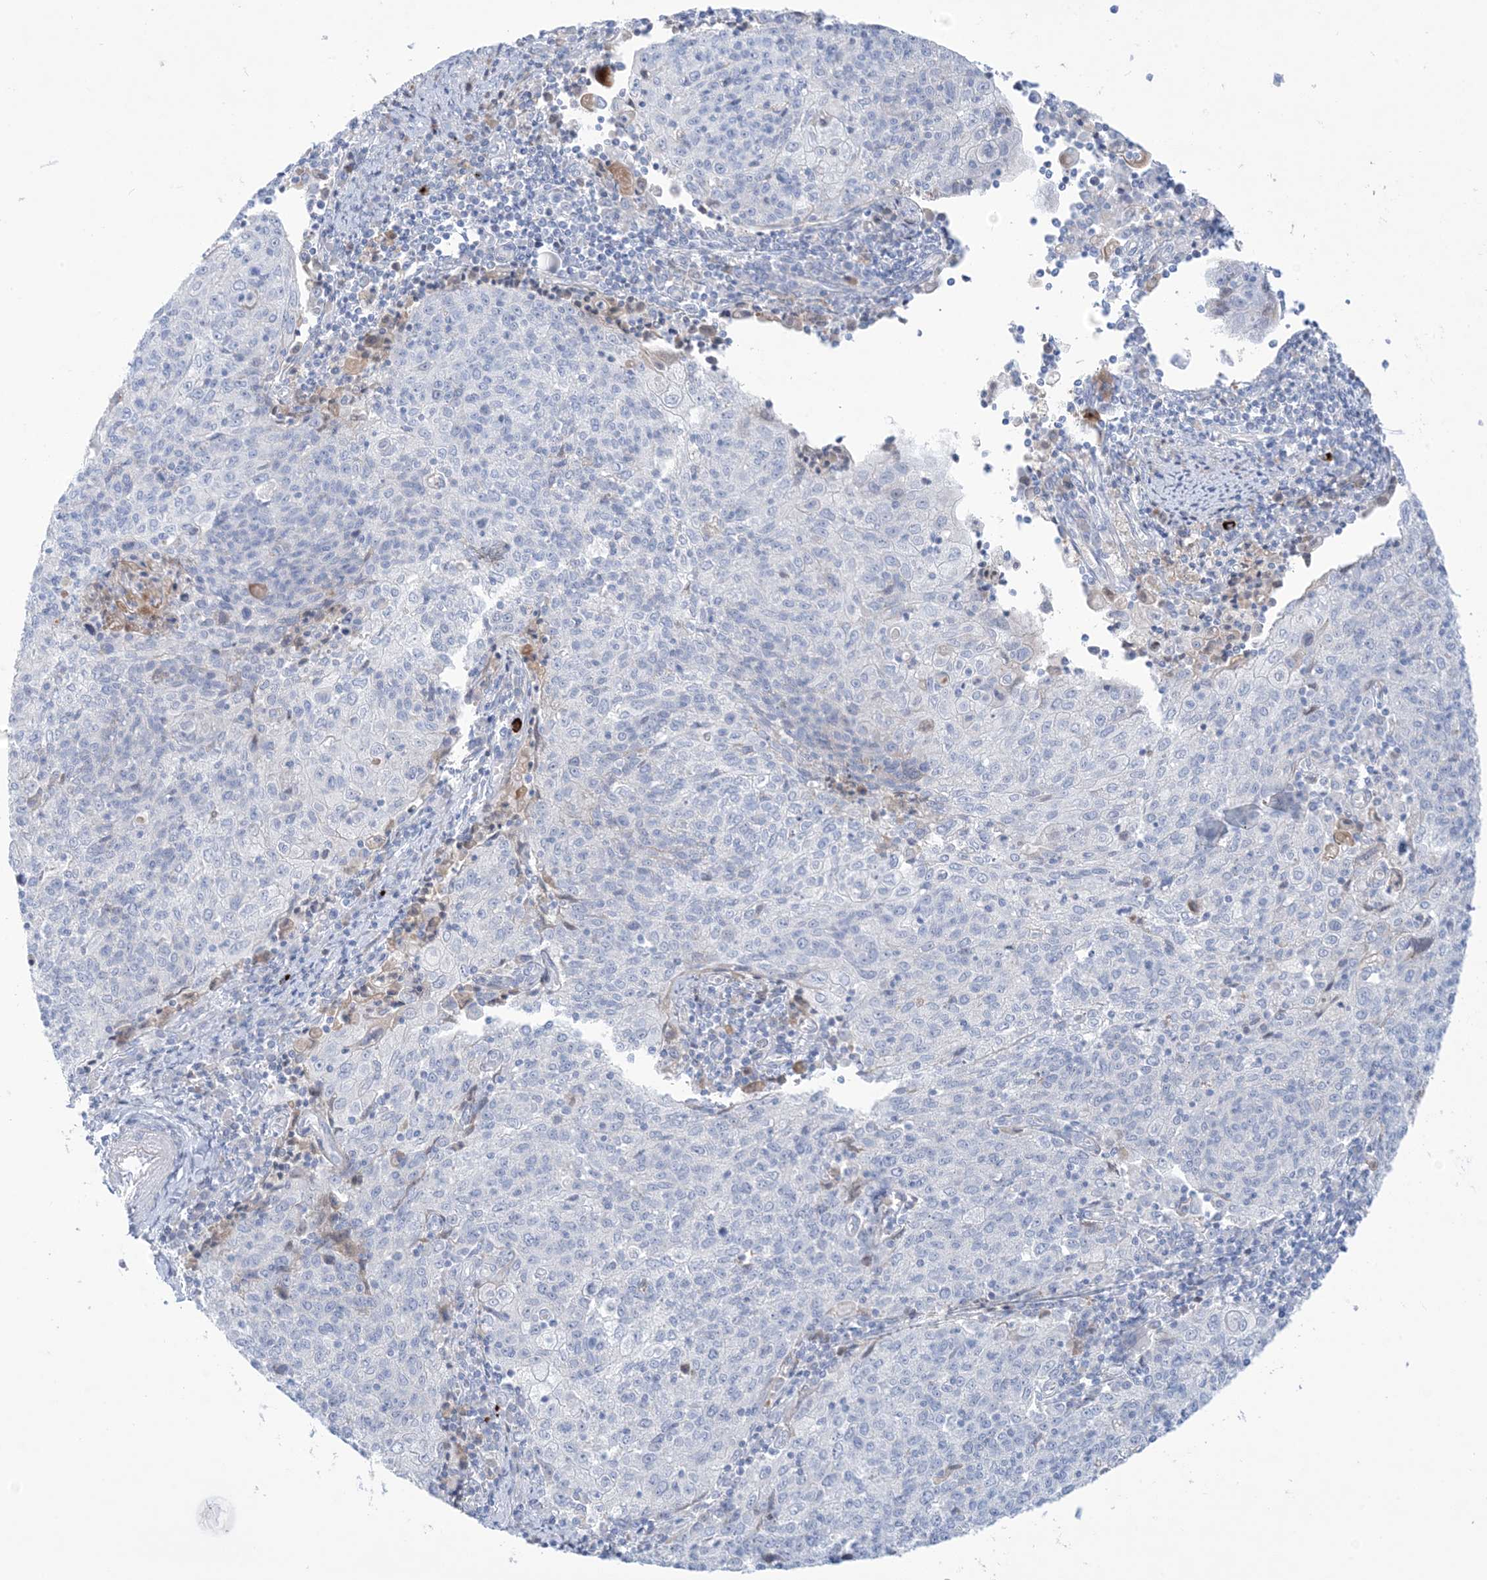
{"staining": {"intensity": "negative", "quantity": "none", "location": "none"}, "tissue": "cervical cancer", "cell_type": "Tumor cells", "image_type": "cancer", "snomed": [{"axis": "morphology", "description": "Squamous cell carcinoma, NOS"}, {"axis": "topography", "description": "Cervix"}], "caption": "Immunohistochemistry photomicrograph of neoplastic tissue: human cervical cancer stained with DAB (3,3'-diaminobenzidine) displays no significant protein expression in tumor cells. (Brightfield microscopy of DAB (3,3'-diaminobenzidine) immunohistochemistry at high magnification).", "gene": "ATP11C", "patient": {"sex": "female", "age": 48}}